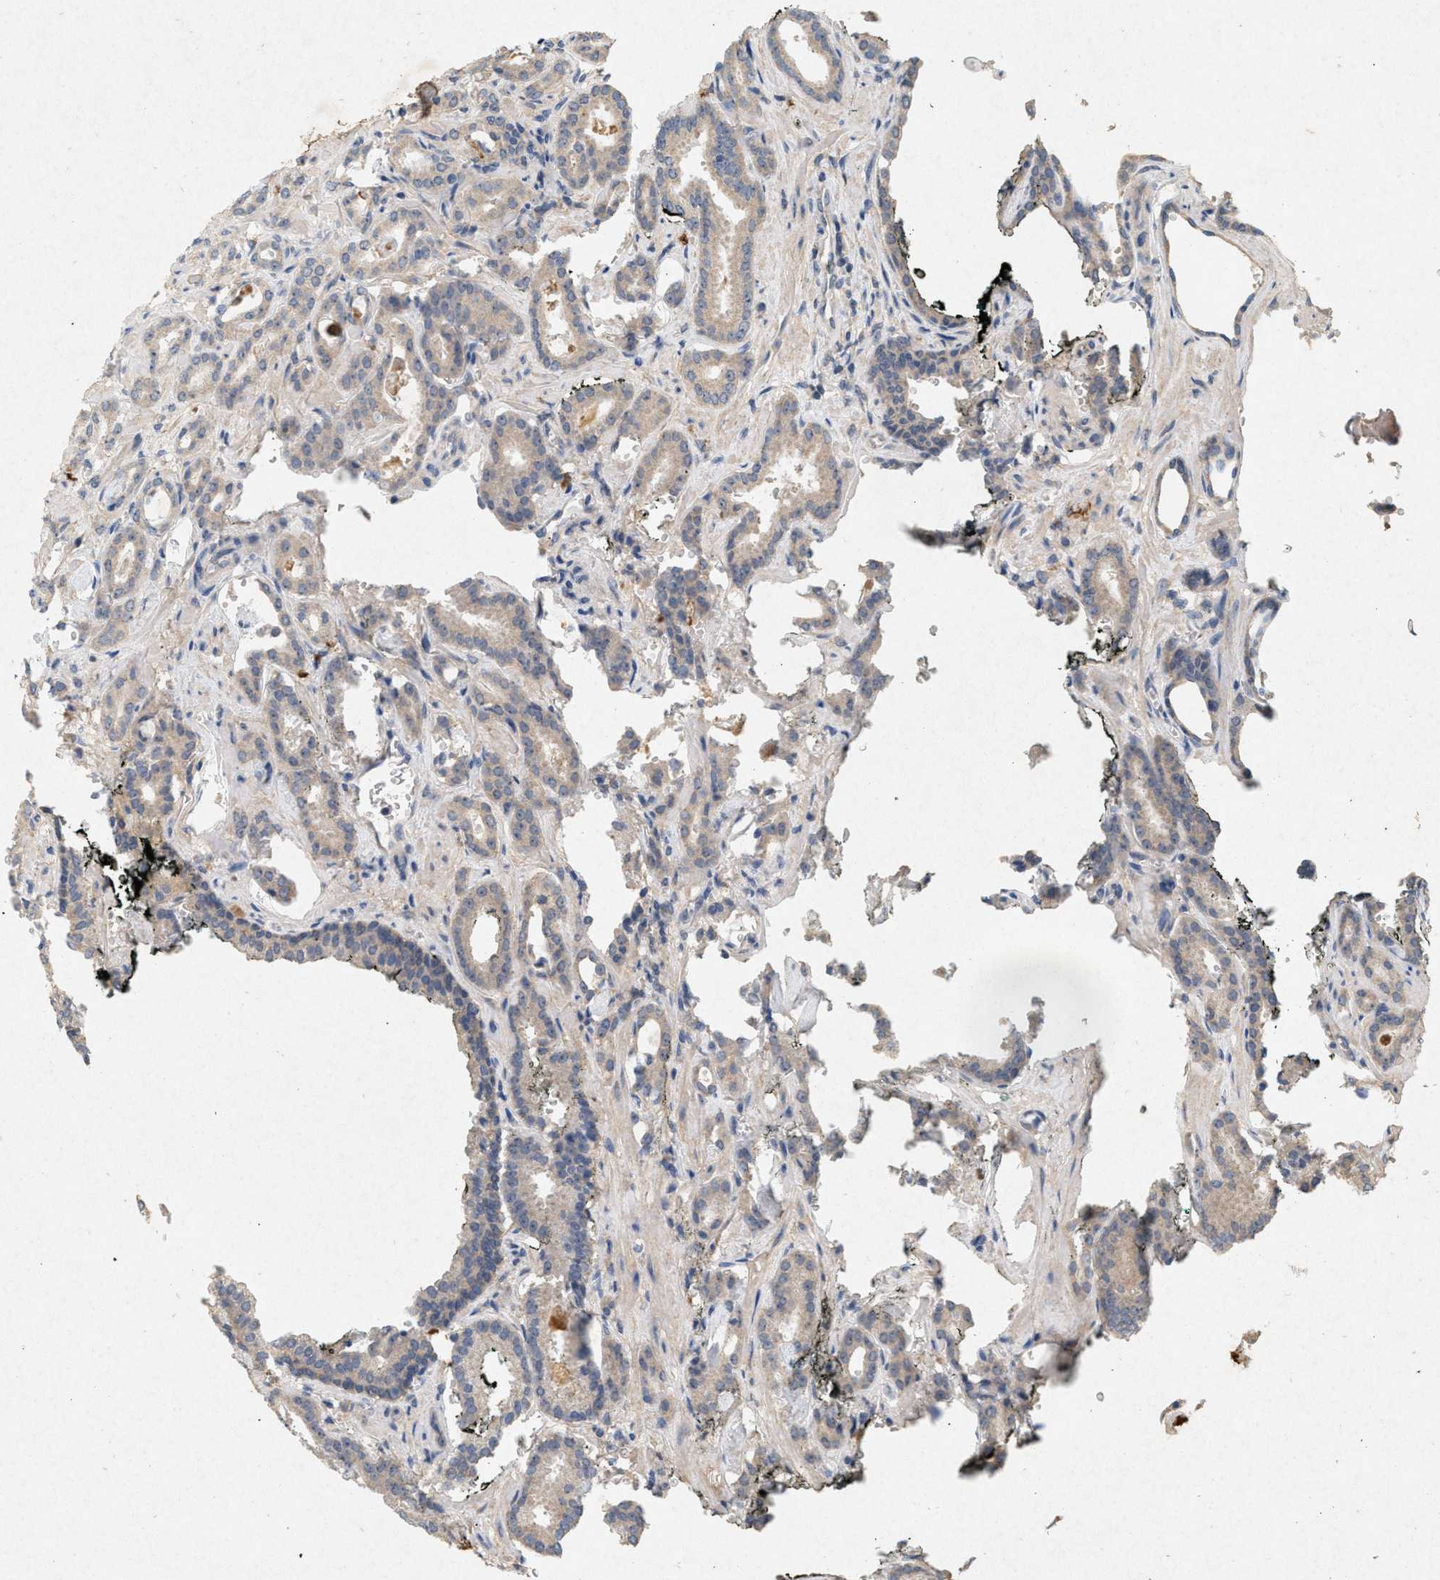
{"staining": {"intensity": "negative", "quantity": "none", "location": "none"}, "tissue": "prostate cancer", "cell_type": "Tumor cells", "image_type": "cancer", "snomed": [{"axis": "morphology", "description": "Adenocarcinoma, Low grade"}, {"axis": "topography", "description": "Prostate"}], "caption": "There is no significant positivity in tumor cells of low-grade adenocarcinoma (prostate).", "gene": "DCAF7", "patient": {"sex": "male", "age": 53}}